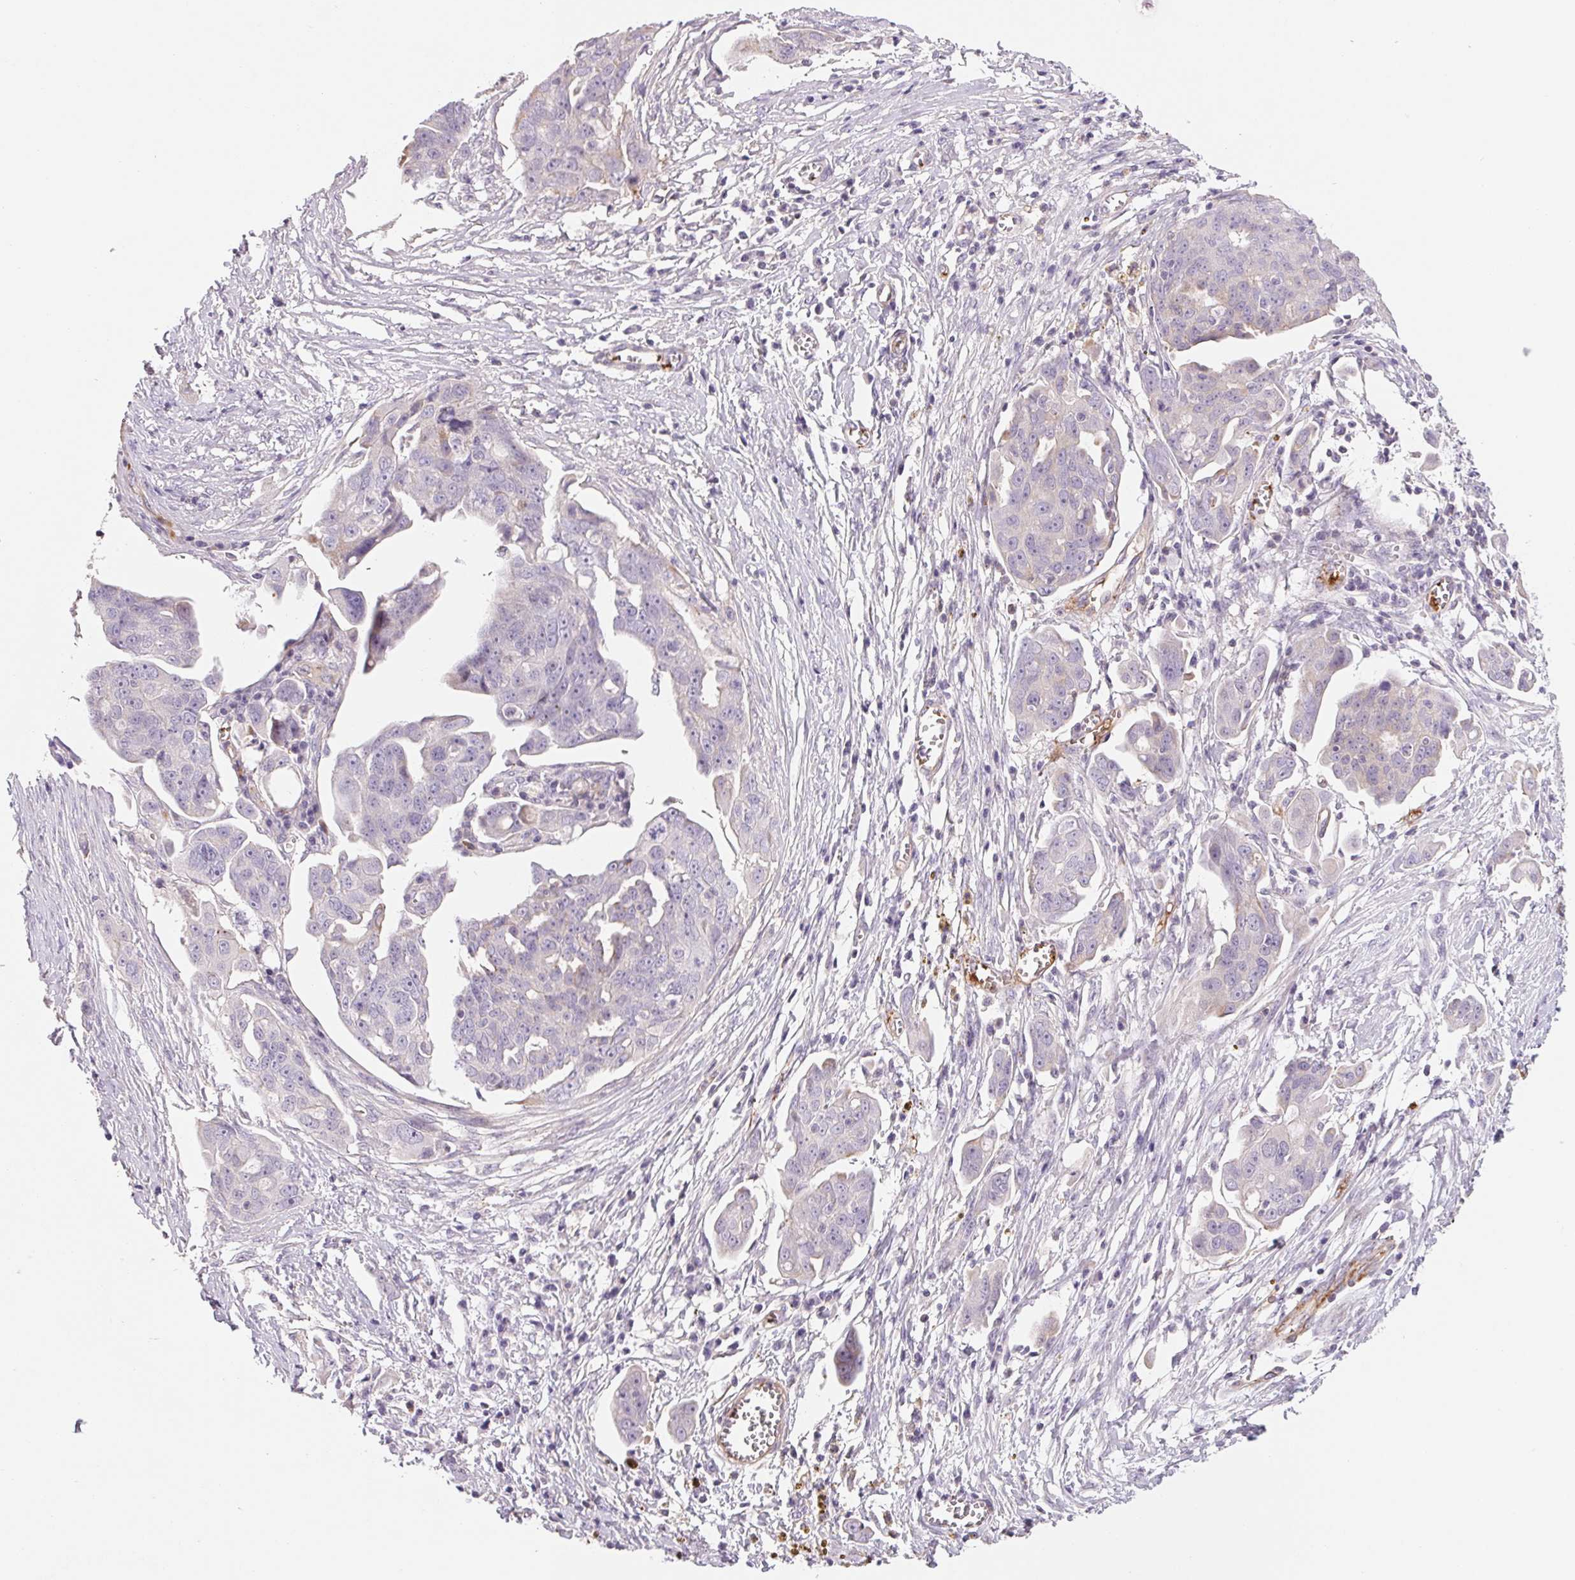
{"staining": {"intensity": "negative", "quantity": "none", "location": "none"}, "tissue": "ovarian cancer", "cell_type": "Tumor cells", "image_type": "cancer", "snomed": [{"axis": "morphology", "description": "Carcinoma, endometroid"}, {"axis": "topography", "description": "Ovary"}], "caption": "Image shows no significant protein expression in tumor cells of ovarian cancer.", "gene": "ANKRD13B", "patient": {"sex": "female", "age": 70}}